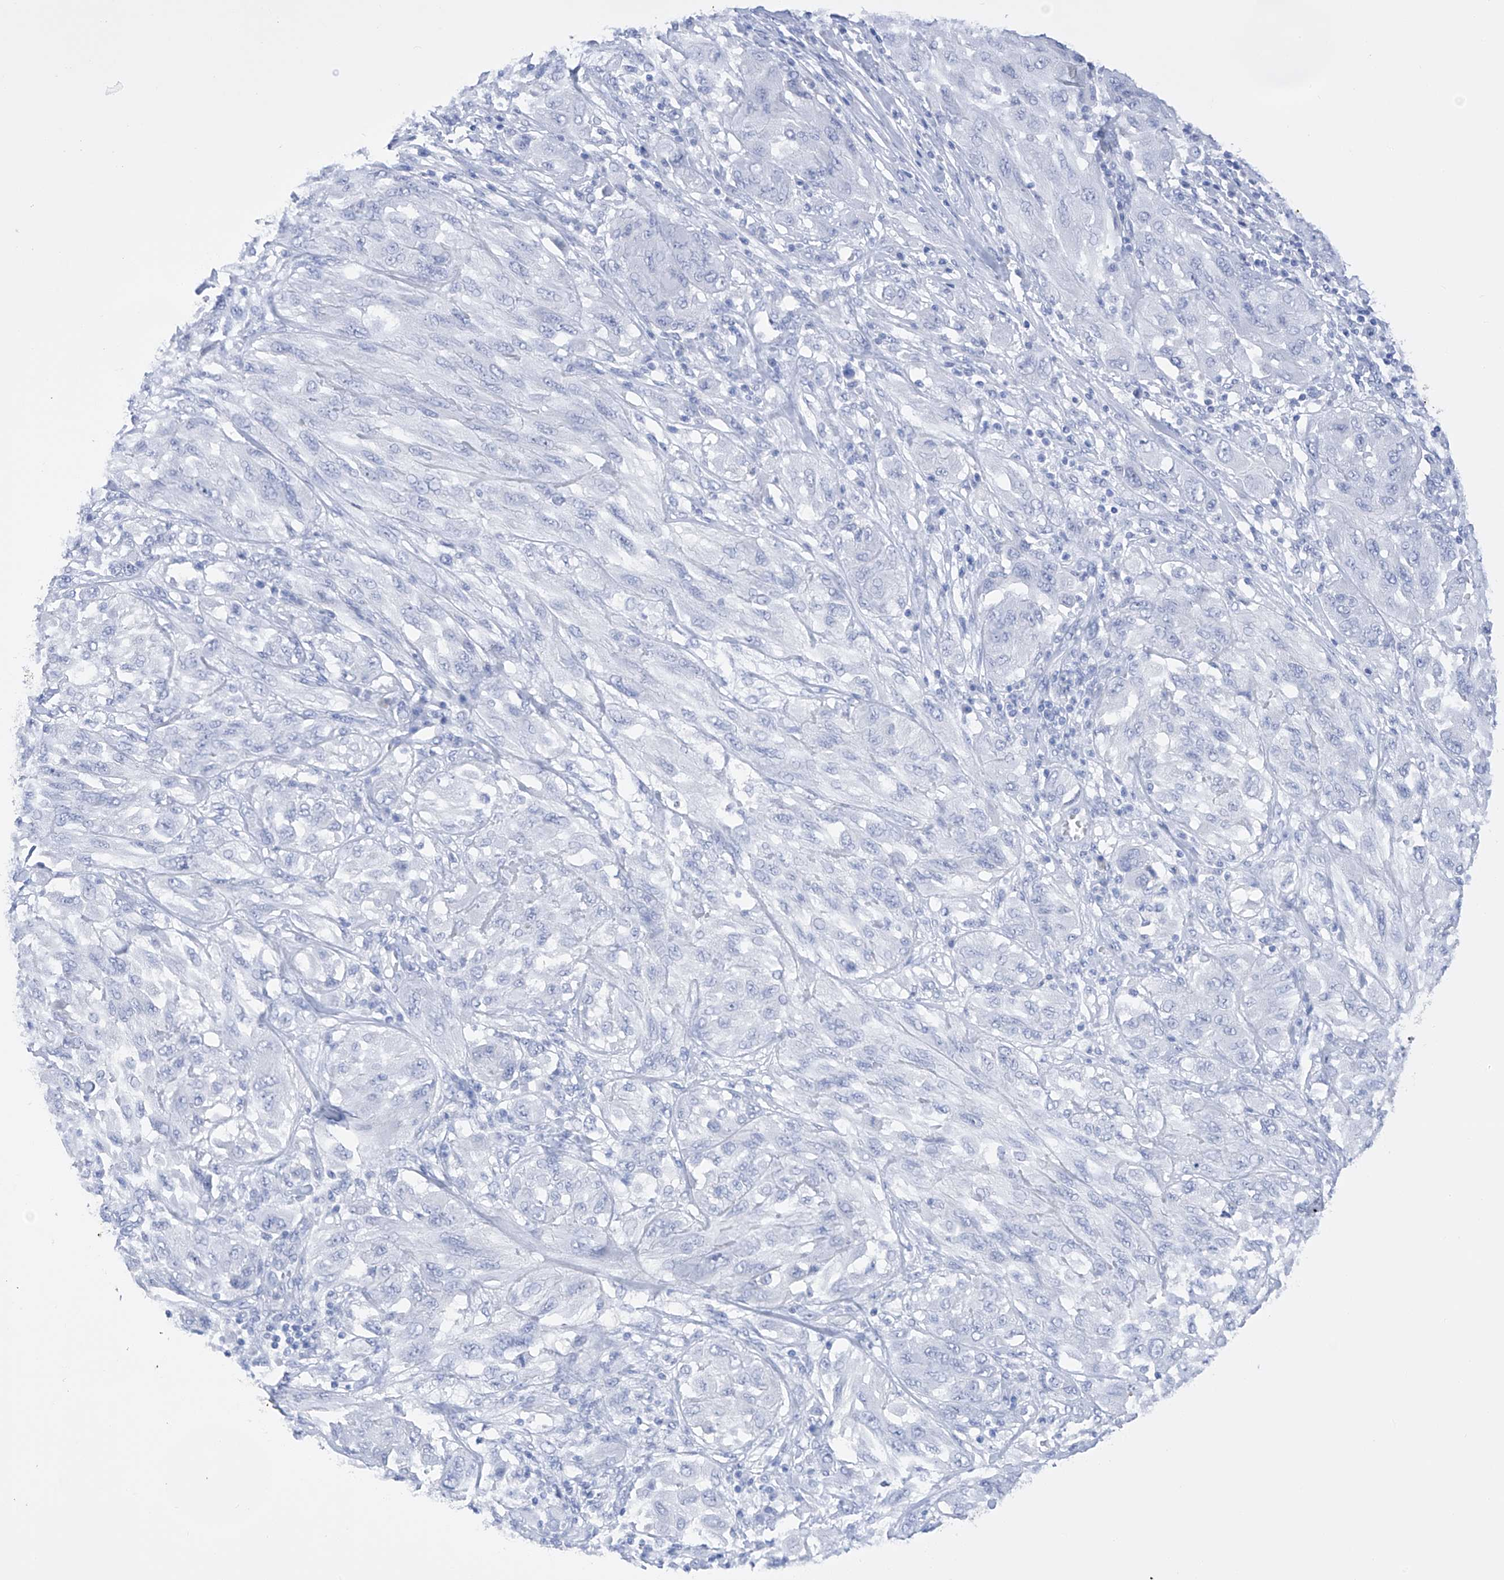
{"staining": {"intensity": "negative", "quantity": "none", "location": "none"}, "tissue": "melanoma", "cell_type": "Tumor cells", "image_type": "cancer", "snomed": [{"axis": "morphology", "description": "Malignant melanoma, NOS"}, {"axis": "topography", "description": "Skin"}], "caption": "The micrograph reveals no staining of tumor cells in malignant melanoma. The staining is performed using DAB (3,3'-diaminobenzidine) brown chromogen with nuclei counter-stained in using hematoxylin.", "gene": "FLG", "patient": {"sex": "female", "age": 91}}